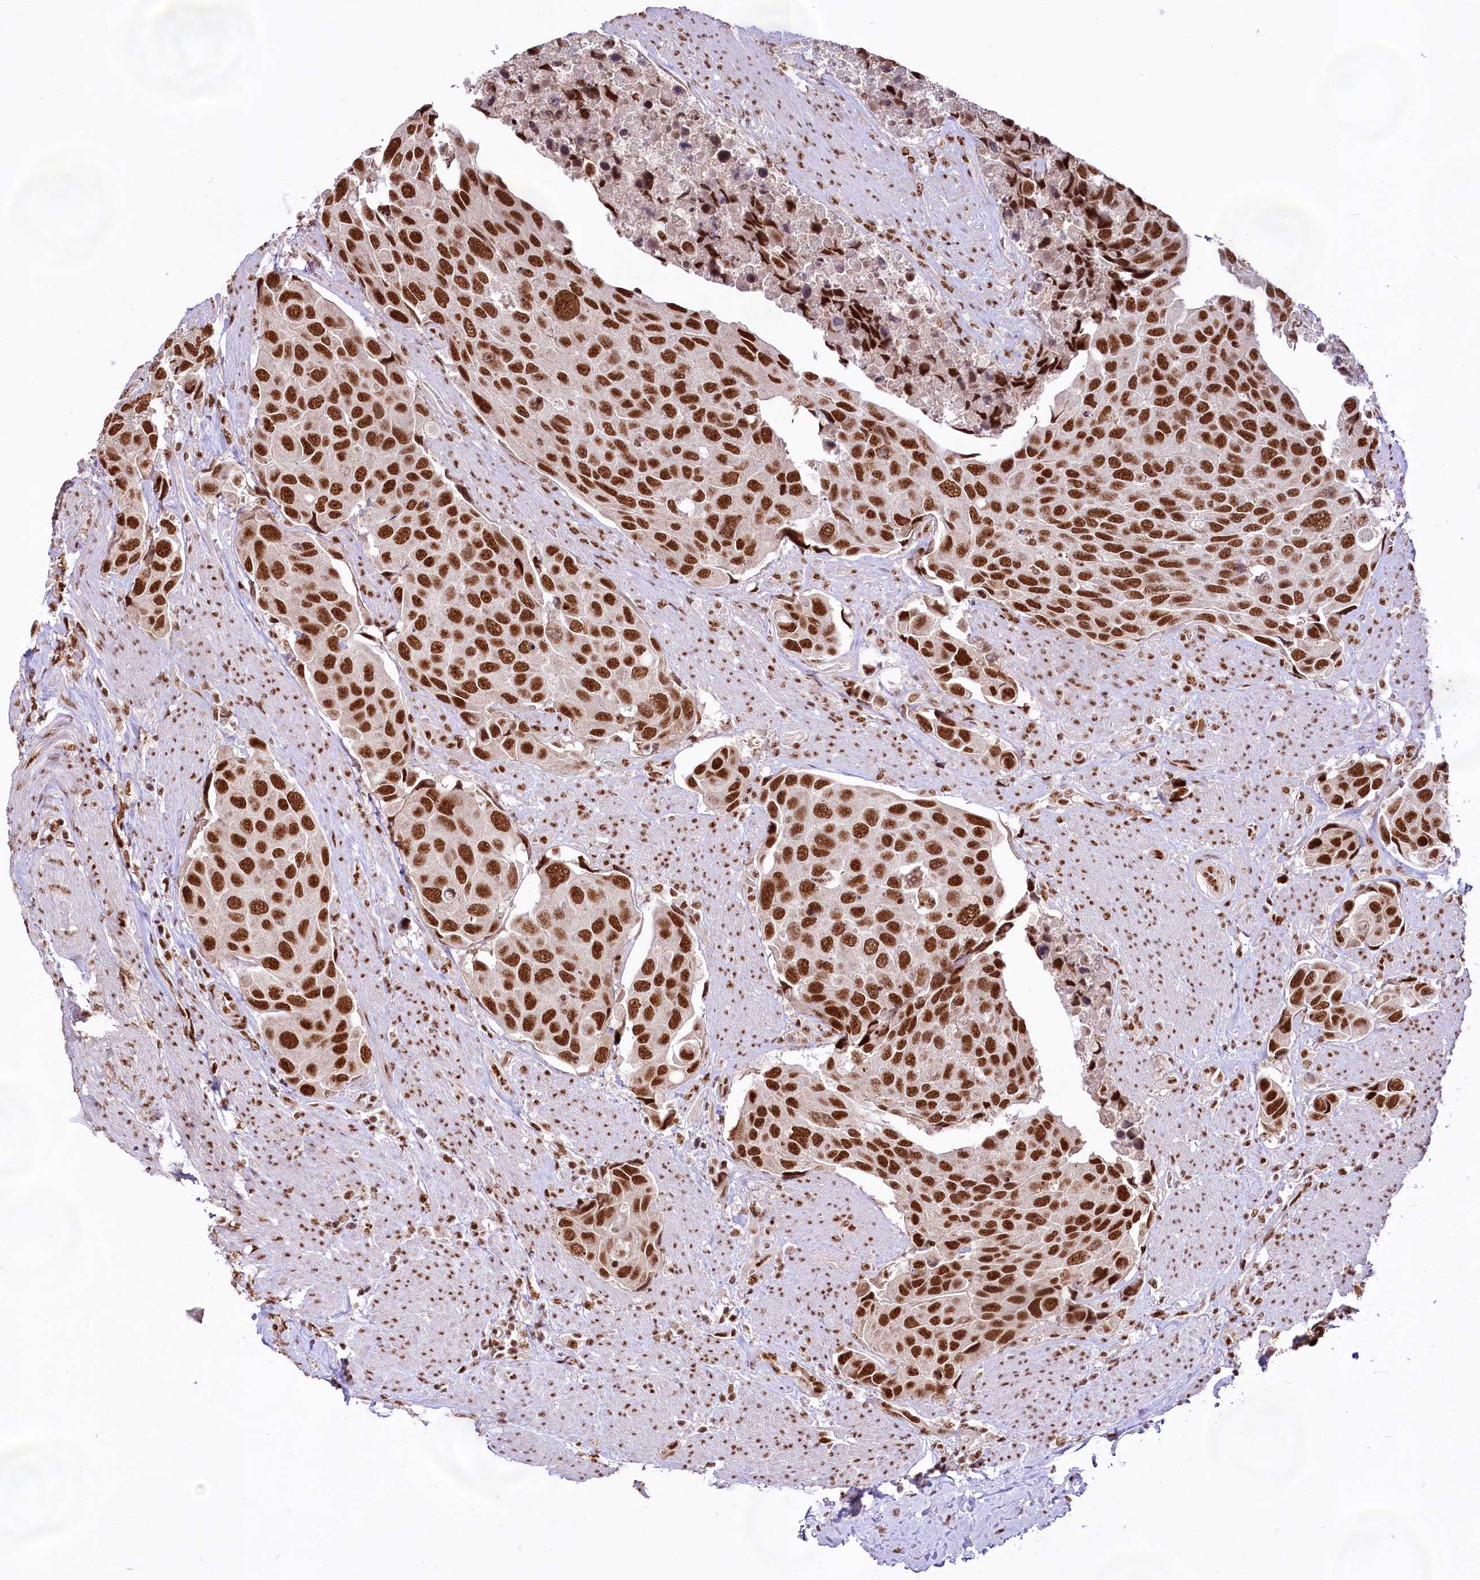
{"staining": {"intensity": "strong", "quantity": ">75%", "location": "nuclear"}, "tissue": "urothelial cancer", "cell_type": "Tumor cells", "image_type": "cancer", "snomed": [{"axis": "morphology", "description": "Urothelial carcinoma, High grade"}, {"axis": "topography", "description": "Urinary bladder"}], "caption": "The image shows a brown stain indicating the presence of a protein in the nuclear of tumor cells in urothelial carcinoma (high-grade). (Brightfield microscopy of DAB IHC at high magnification).", "gene": "HIRA", "patient": {"sex": "male", "age": 74}}